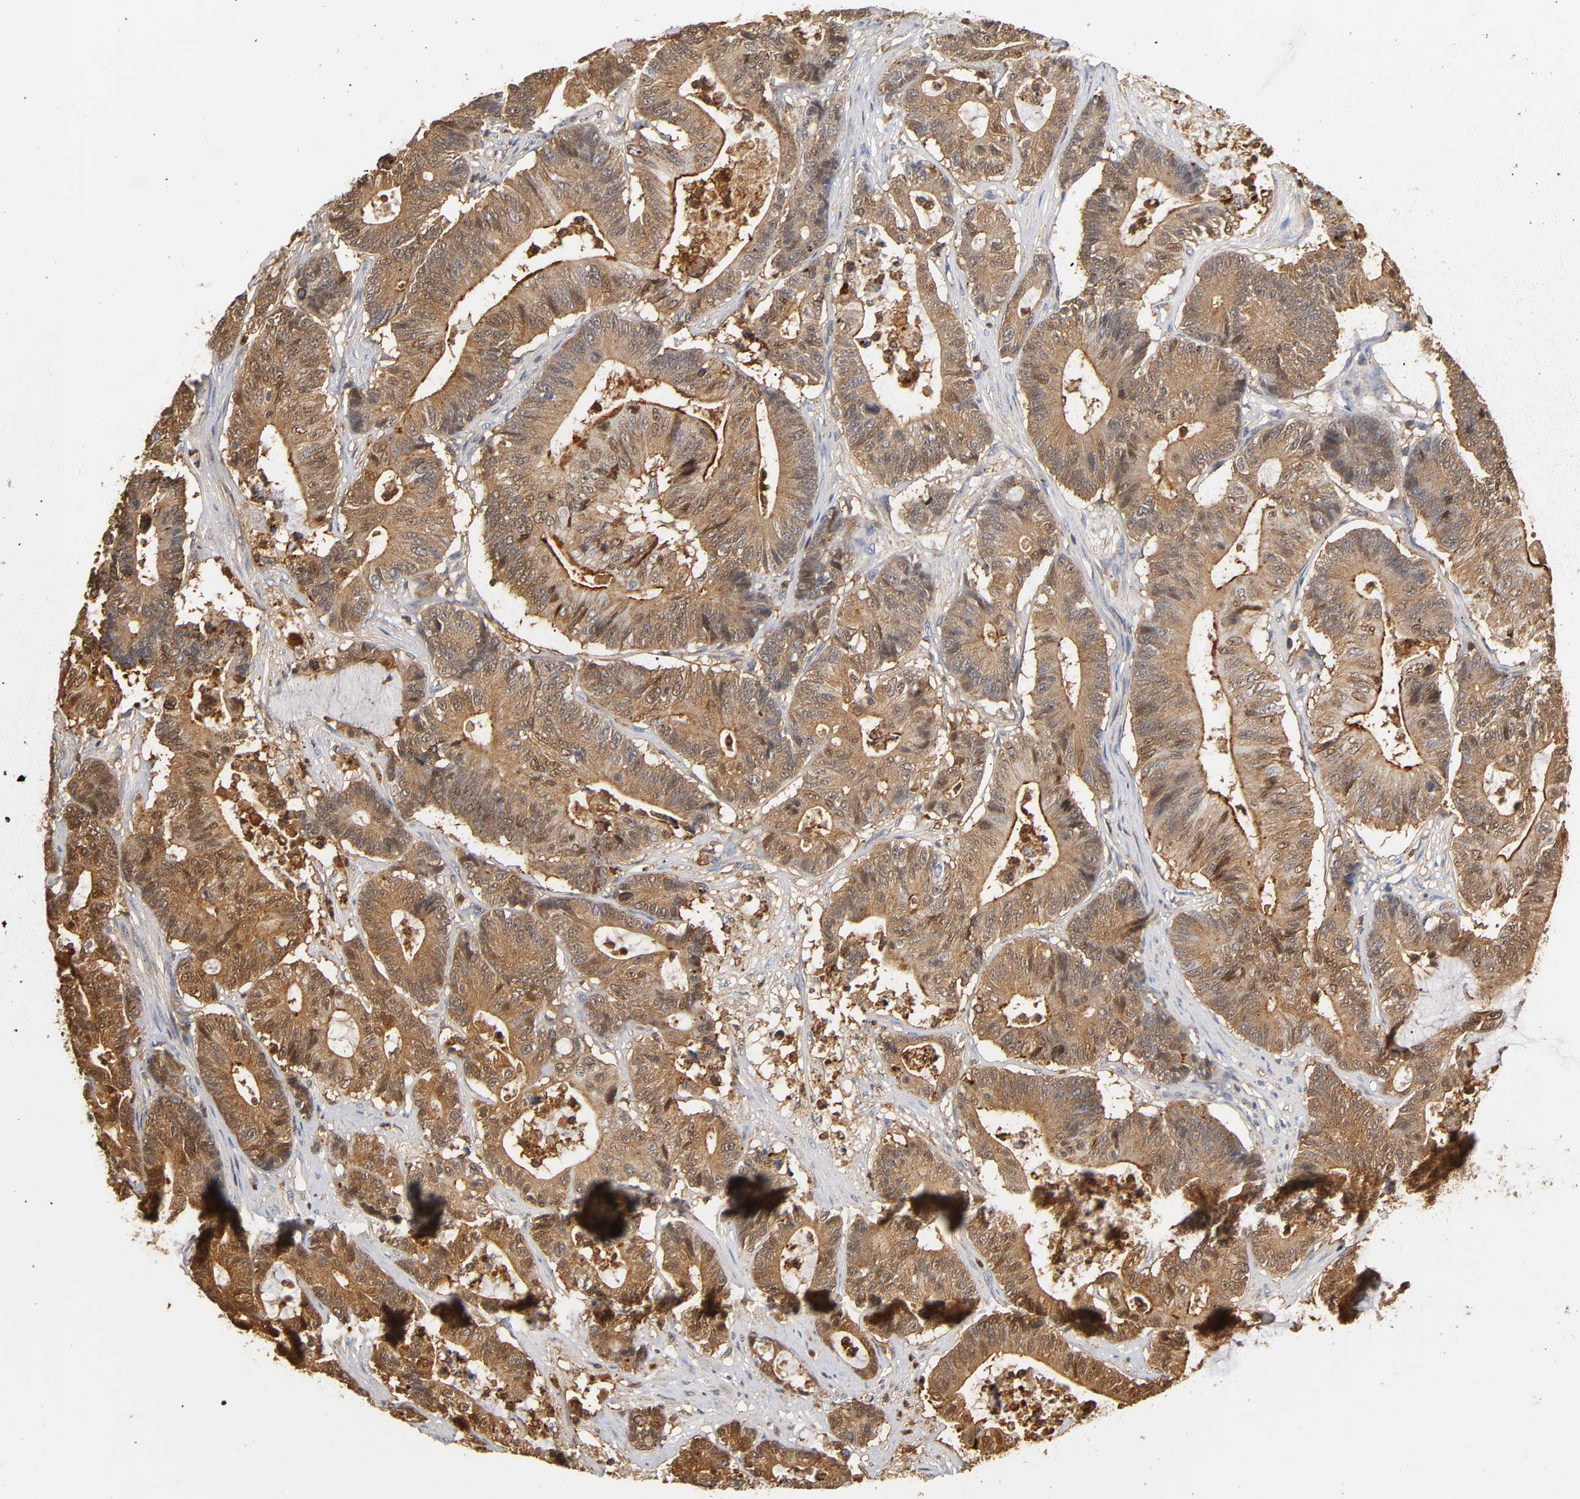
{"staining": {"intensity": "moderate", "quantity": ">75%", "location": "cytoplasmic/membranous,nuclear"}, "tissue": "colorectal cancer", "cell_type": "Tumor cells", "image_type": "cancer", "snomed": [{"axis": "morphology", "description": "Adenocarcinoma, NOS"}, {"axis": "topography", "description": "Colon"}], "caption": "High-magnification brightfield microscopy of colorectal adenocarcinoma stained with DAB (brown) and counterstained with hematoxylin (blue). tumor cells exhibit moderate cytoplasmic/membranous and nuclear staining is seen in approximately>75% of cells. Nuclei are stained in blue.", "gene": "ANXA11", "patient": {"sex": "female", "age": 84}}